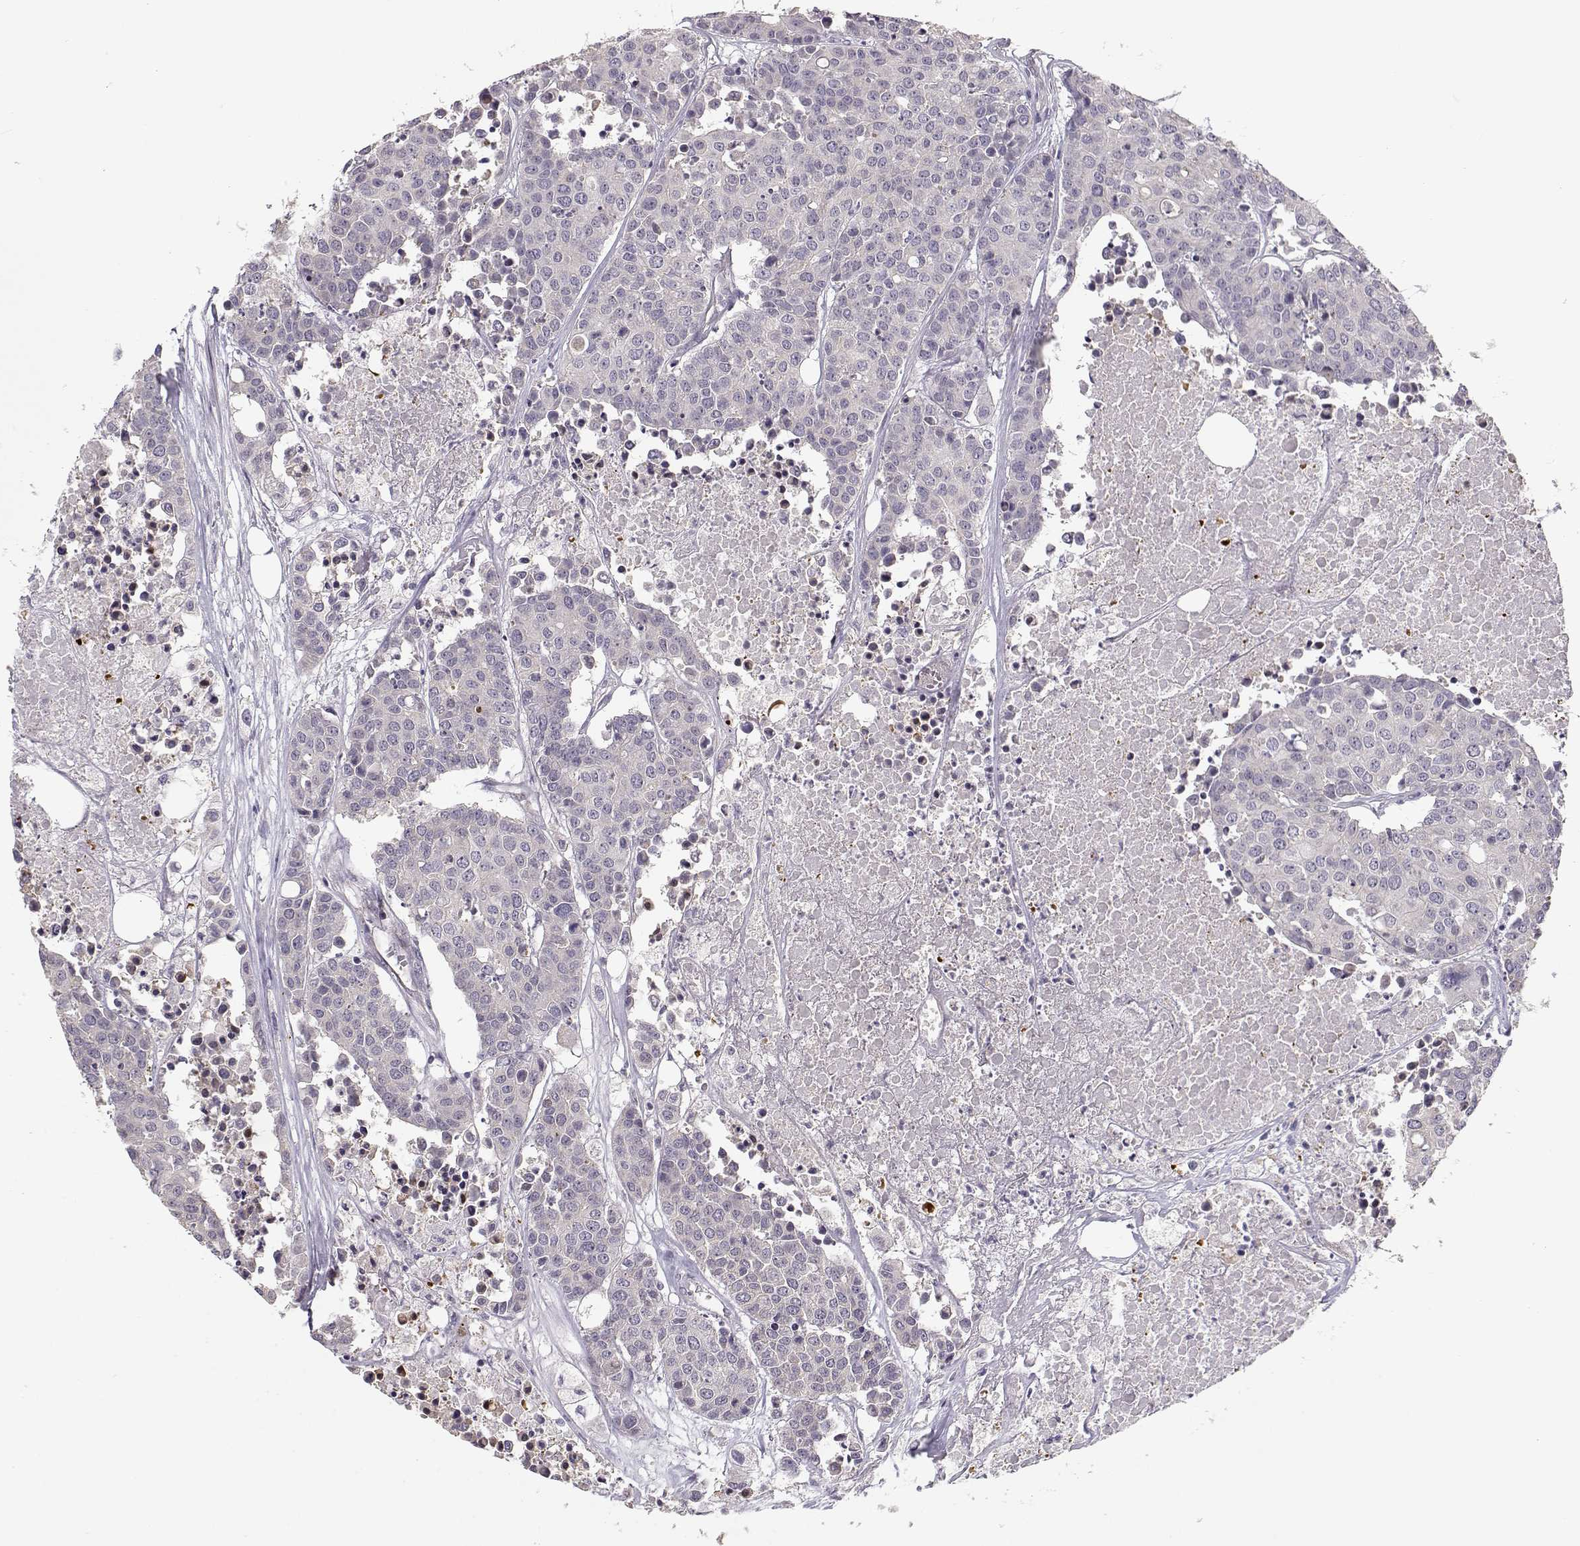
{"staining": {"intensity": "negative", "quantity": "none", "location": "none"}, "tissue": "carcinoid", "cell_type": "Tumor cells", "image_type": "cancer", "snomed": [{"axis": "morphology", "description": "Carcinoid, malignant, NOS"}, {"axis": "topography", "description": "Colon"}], "caption": "Tumor cells show no significant positivity in malignant carcinoid.", "gene": "TMEM145", "patient": {"sex": "male", "age": 81}}